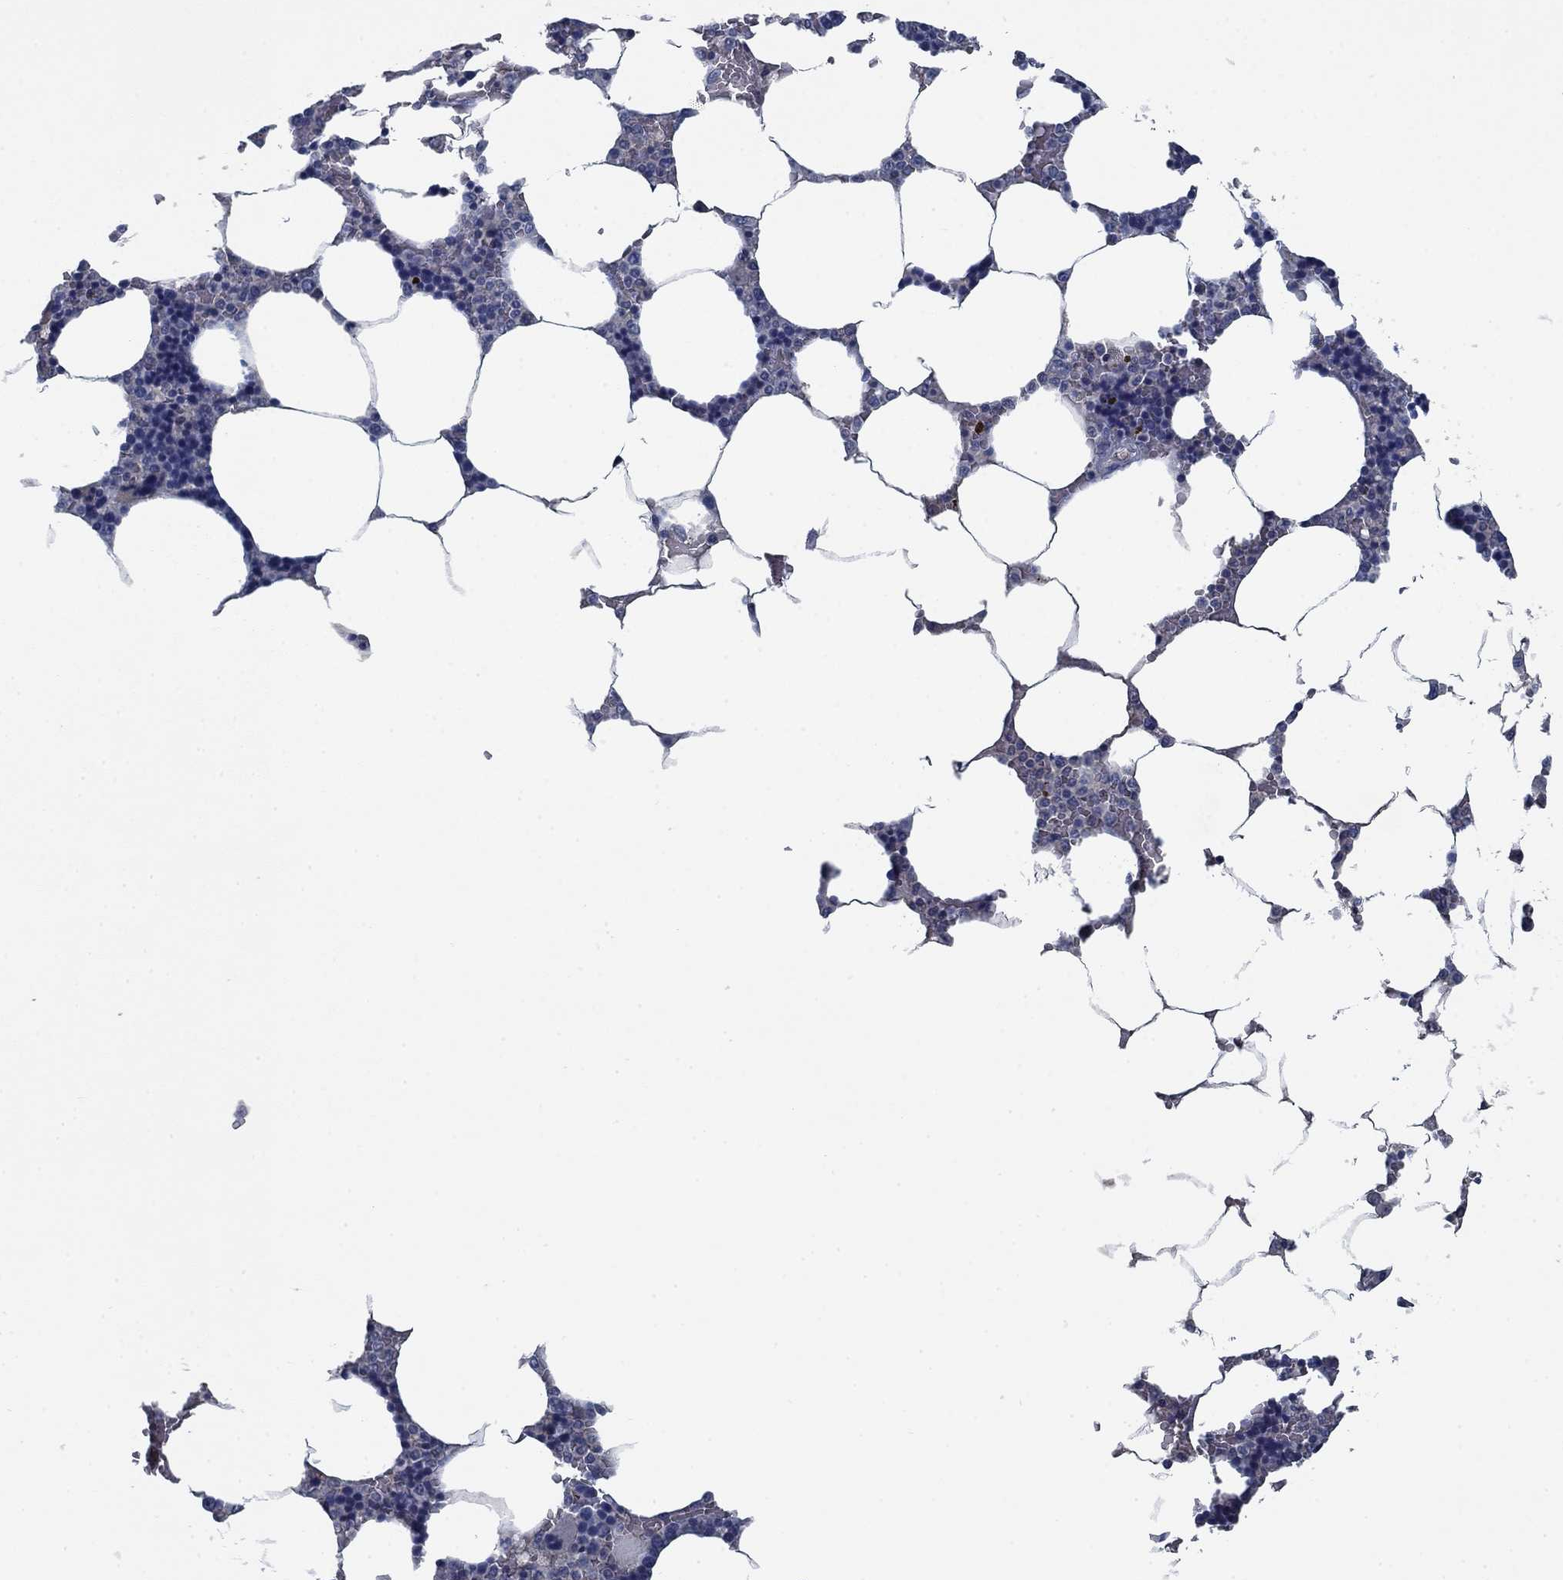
{"staining": {"intensity": "negative", "quantity": "none", "location": "none"}, "tissue": "bone marrow", "cell_type": "Hematopoietic cells", "image_type": "normal", "snomed": [{"axis": "morphology", "description": "Normal tissue, NOS"}, {"axis": "topography", "description": "Bone marrow"}], "caption": "An immunohistochemistry (IHC) micrograph of benign bone marrow is shown. There is no staining in hematopoietic cells of bone marrow.", "gene": "PNMA8A", "patient": {"sex": "male", "age": 63}}